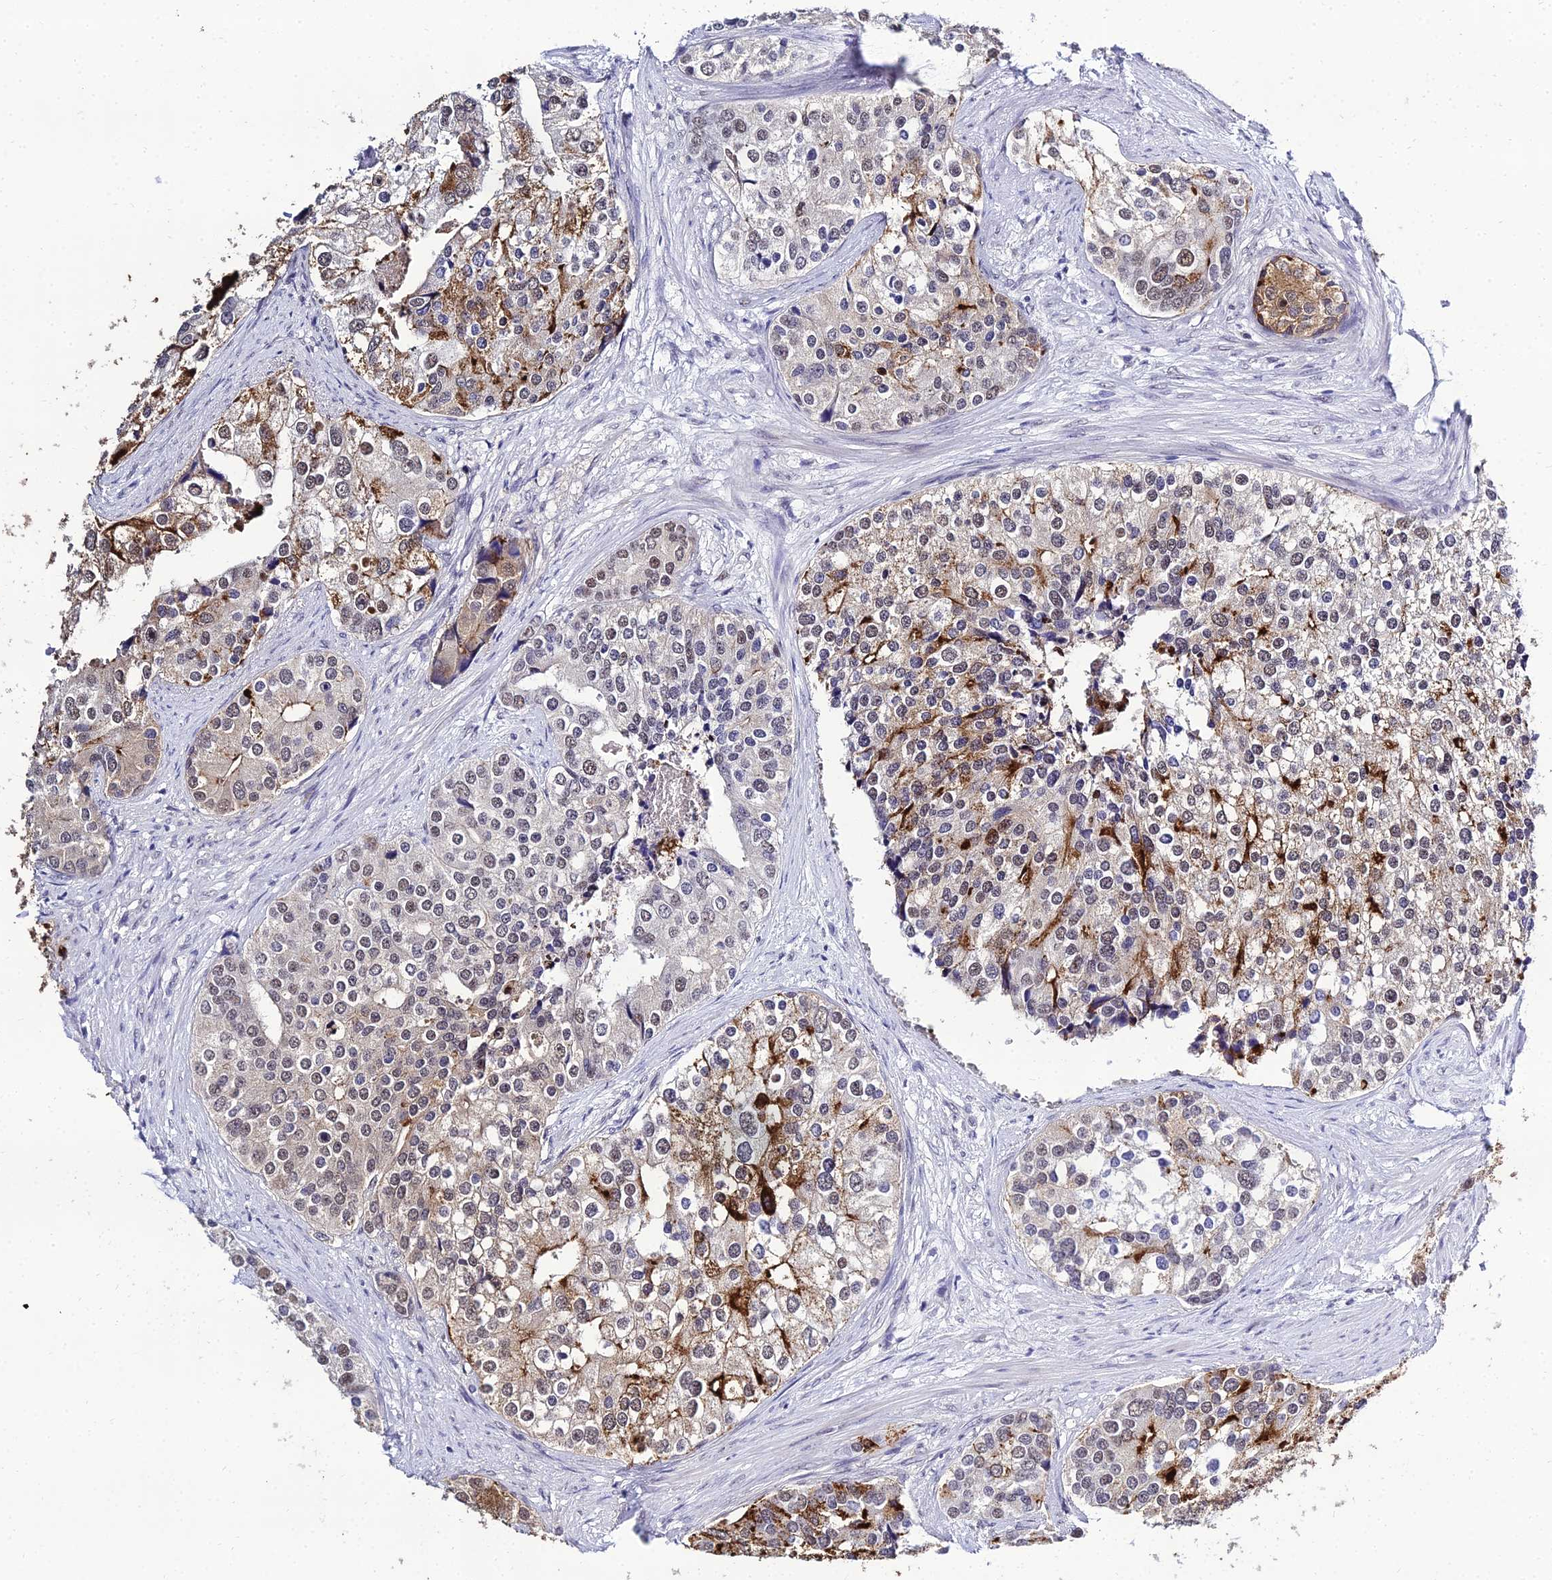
{"staining": {"intensity": "moderate", "quantity": "25%-75%", "location": "cytoplasmic/membranous,nuclear"}, "tissue": "prostate cancer", "cell_type": "Tumor cells", "image_type": "cancer", "snomed": [{"axis": "morphology", "description": "Adenocarcinoma, High grade"}, {"axis": "topography", "description": "Prostate"}], "caption": "Brown immunohistochemical staining in human prostate adenocarcinoma (high-grade) displays moderate cytoplasmic/membranous and nuclear staining in approximately 25%-75% of tumor cells.", "gene": "PPP4R2", "patient": {"sex": "male", "age": 62}}